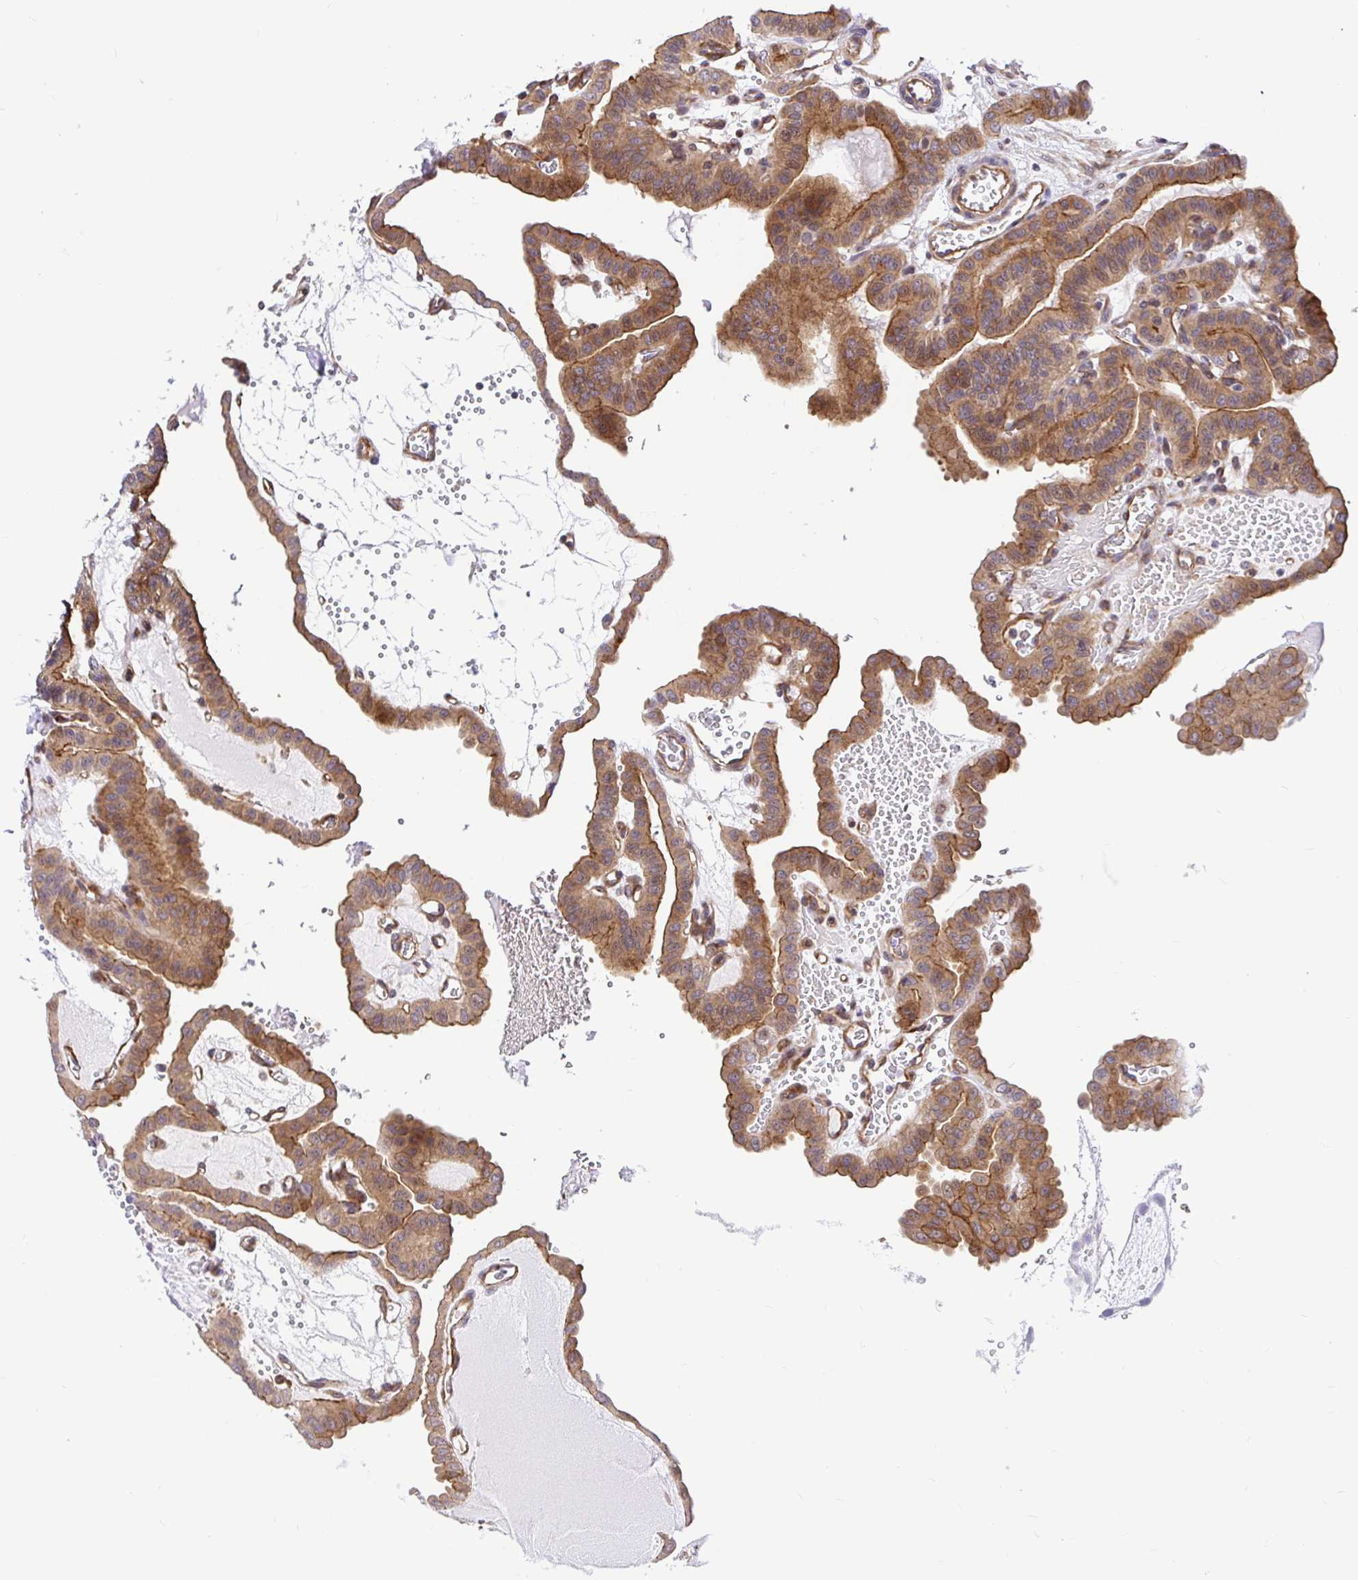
{"staining": {"intensity": "moderate", "quantity": ">75%", "location": "cytoplasmic/membranous"}, "tissue": "thyroid cancer", "cell_type": "Tumor cells", "image_type": "cancer", "snomed": [{"axis": "morphology", "description": "Papillary adenocarcinoma, NOS"}, {"axis": "topography", "description": "Thyroid gland"}], "caption": "This photomicrograph demonstrates immunohistochemistry staining of human thyroid papillary adenocarcinoma, with medium moderate cytoplasmic/membranous staining in approximately >75% of tumor cells.", "gene": "TRIM55", "patient": {"sex": "male", "age": 87}}